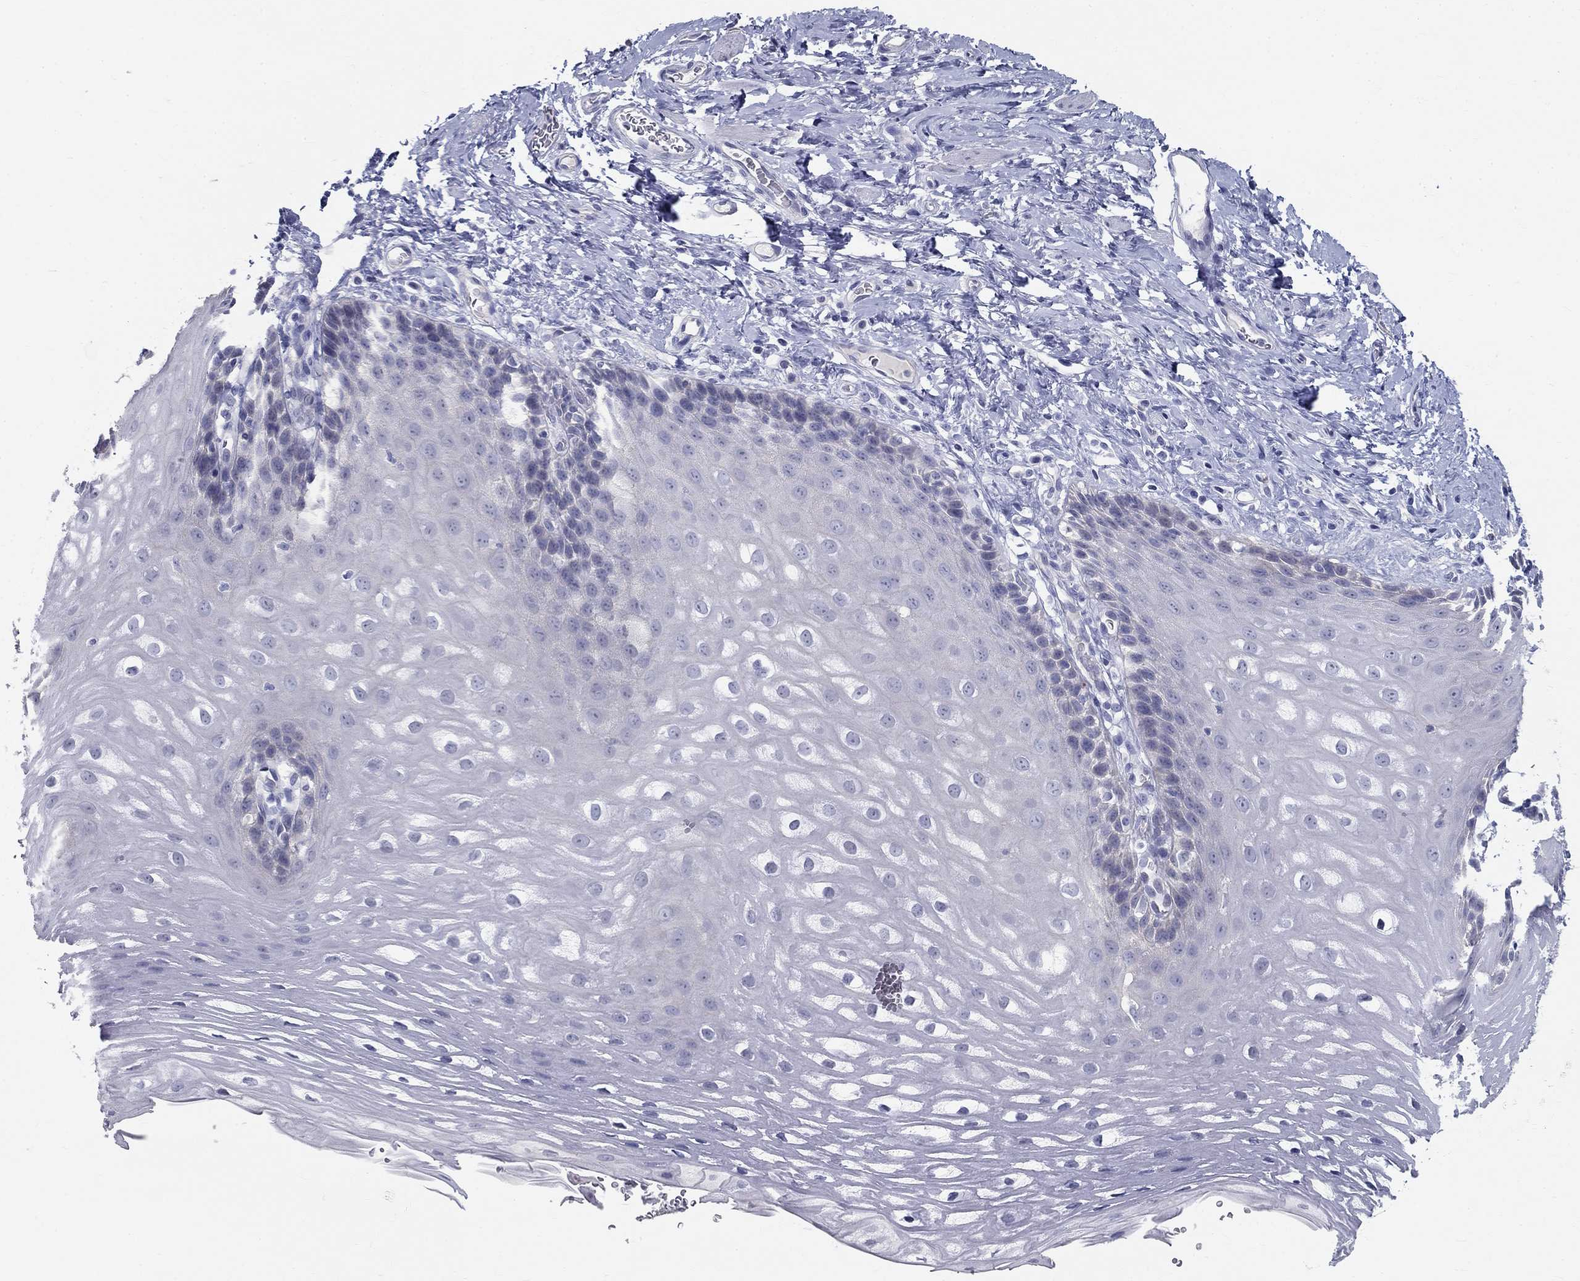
{"staining": {"intensity": "negative", "quantity": "none", "location": "none"}, "tissue": "esophagus", "cell_type": "Squamous epithelial cells", "image_type": "normal", "snomed": [{"axis": "morphology", "description": "Normal tissue, NOS"}, {"axis": "topography", "description": "Esophagus"}], "caption": "The micrograph exhibits no staining of squamous epithelial cells in unremarkable esophagus. (Immunohistochemistry (ihc), brightfield microscopy, high magnification).", "gene": "ENSG00000290147", "patient": {"sex": "male", "age": 64}}